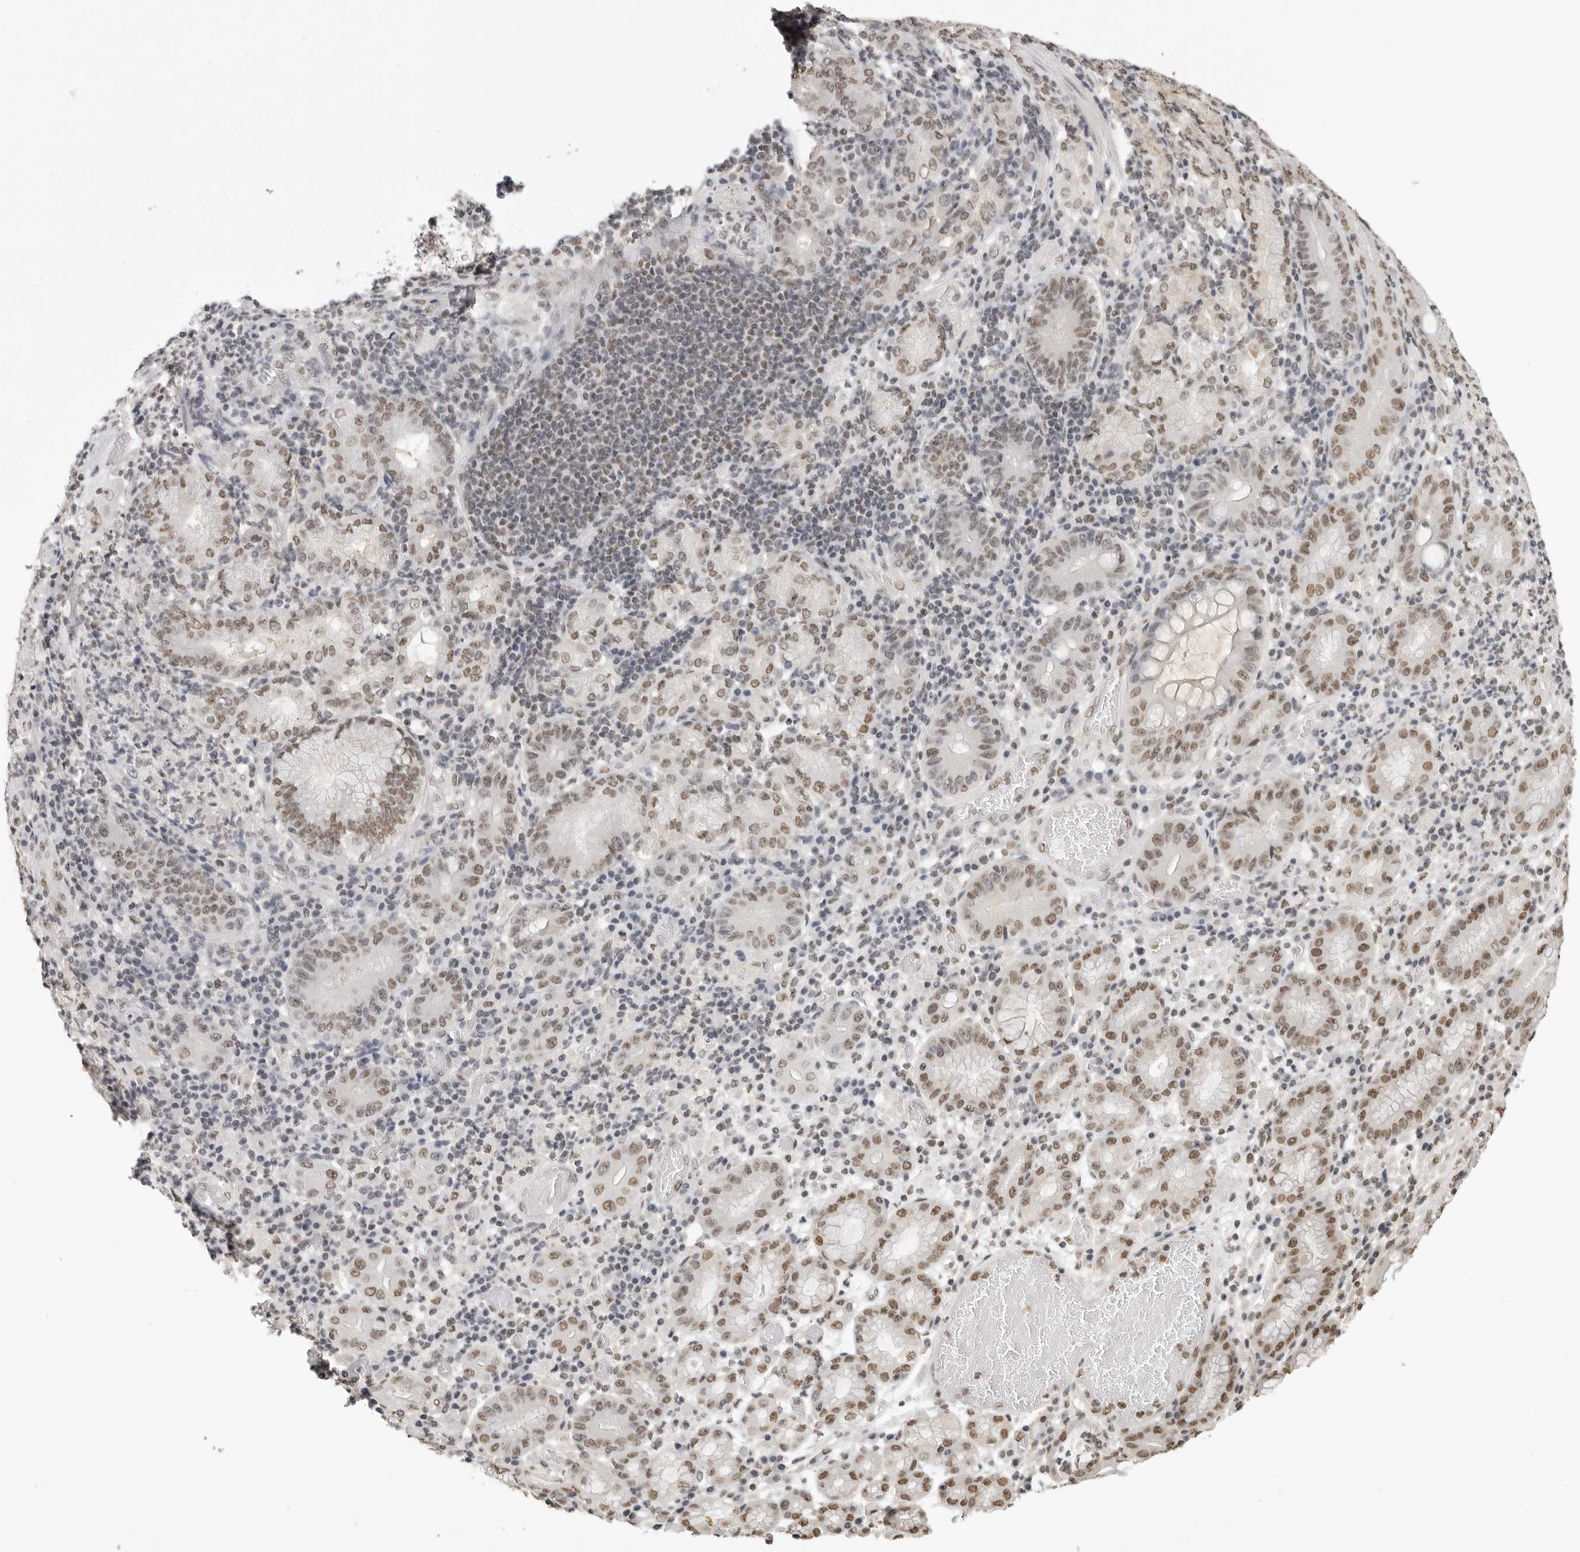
{"staining": {"intensity": "moderate", "quantity": ">75%", "location": "nuclear"}, "tissue": "stomach cancer", "cell_type": "Tumor cells", "image_type": "cancer", "snomed": [{"axis": "morphology", "description": "Adenocarcinoma, NOS"}, {"axis": "topography", "description": "Stomach"}], "caption": "Immunohistochemical staining of stomach adenocarcinoma exhibits moderate nuclear protein positivity in approximately >75% of tumor cells.", "gene": "RPA2", "patient": {"sex": "female", "age": 73}}